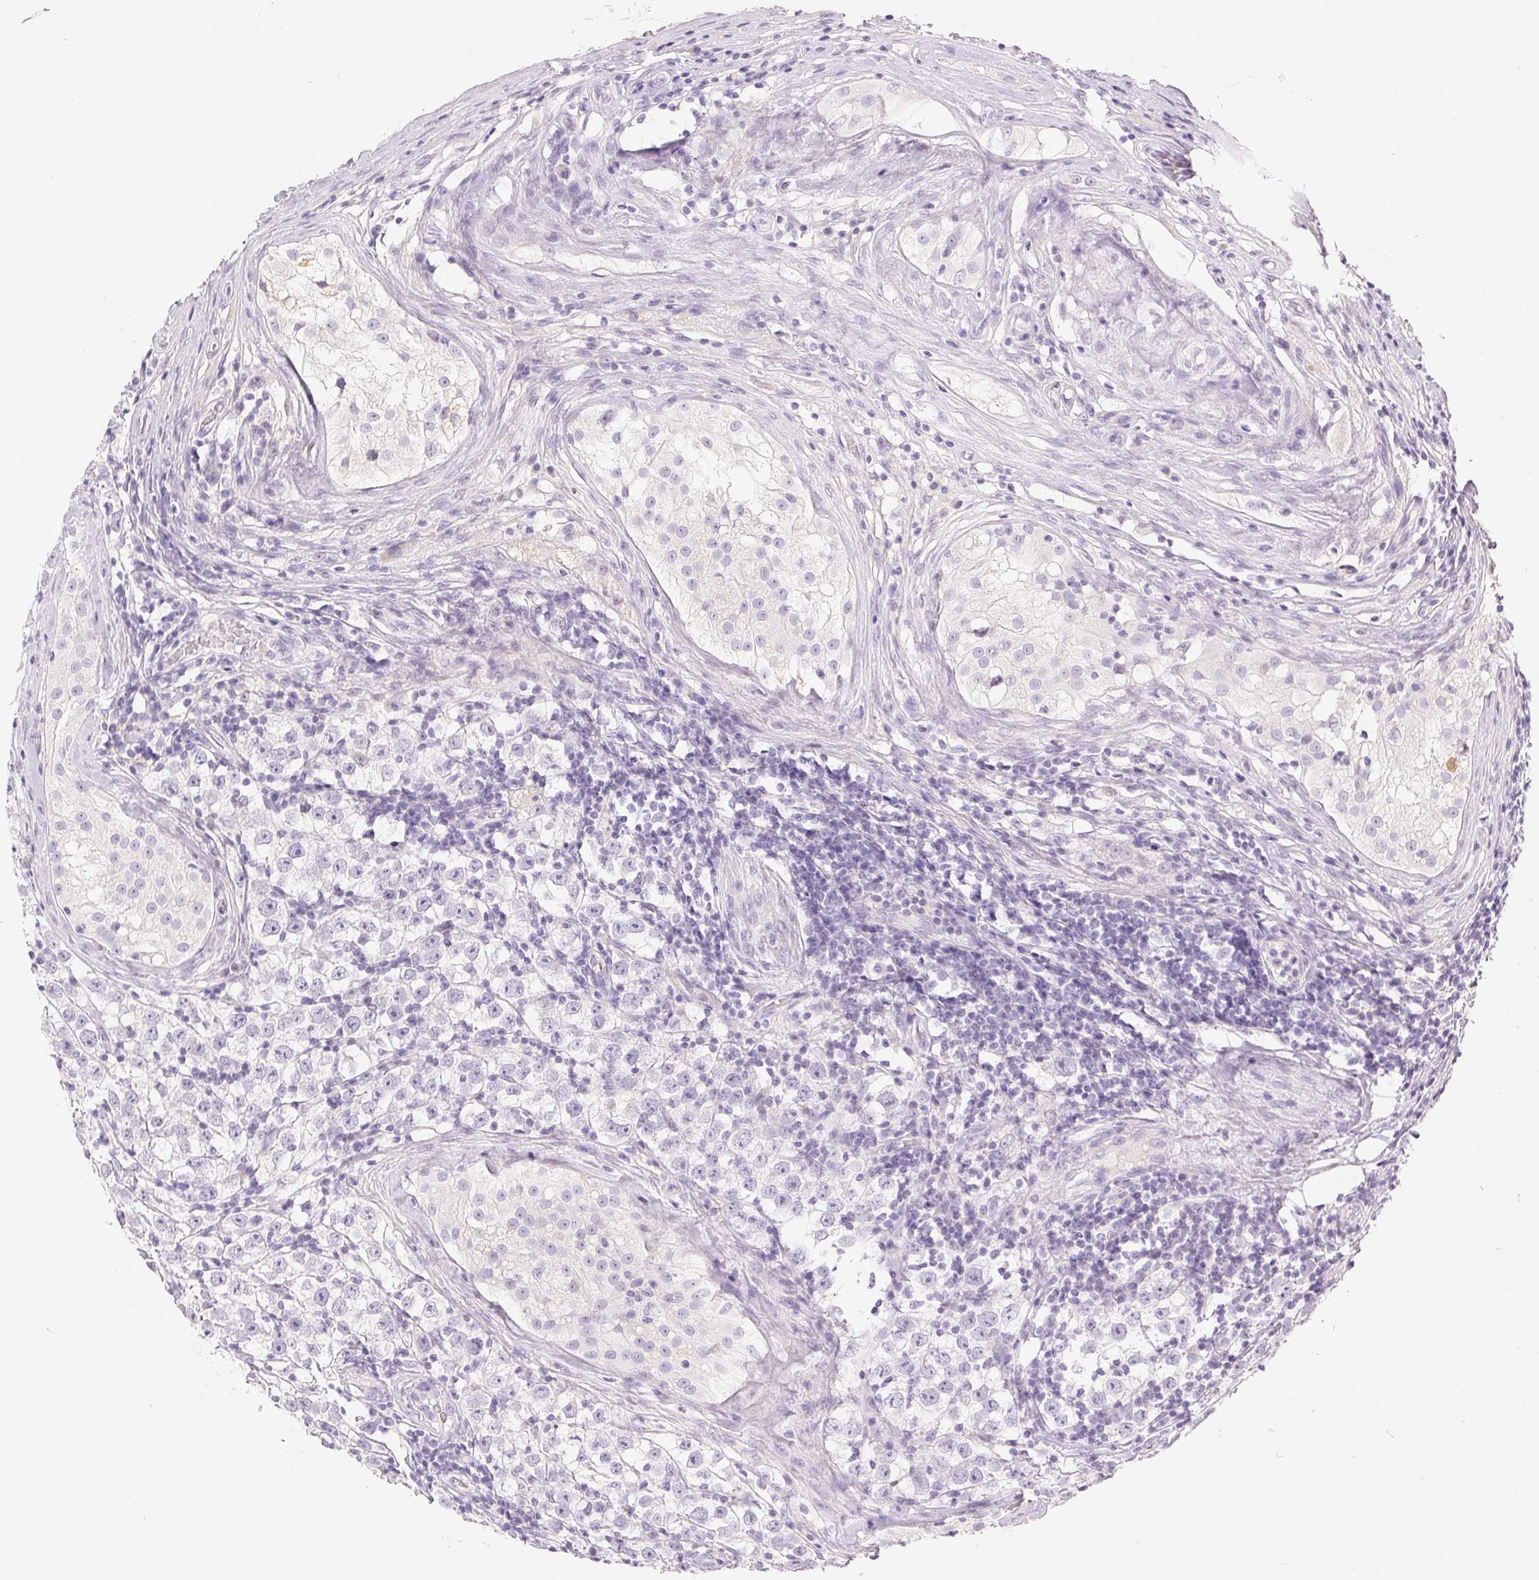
{"staining": {"intensity": "negative", "quantity": "none", "location": "none"}, "tissue": "urothelial cancer", "cell_type": "Tumor cells", "image_type": "cancer", "snomed": [{"axis": "morphology", "description": "Normal tissue, NOS"}, {"axis": "morphology", "description": "Urothelial carcinoma, High grade"}, {"axis": "morphology", "description": "Seminoma, NOS"}, {"axis": "morphology", "description": "Carcinoma, Embryonal, NOS"}, {"axis": "topography", "description": "Urinary bladder"}, {"axis": "topography", "description": "Testis"}], "caption": "This is a micrograph of IHC staining of seminoma, which shows no expression in tumor cells.", "gene": "MIOX", "patient": {"sex": "male", "age": 41}}